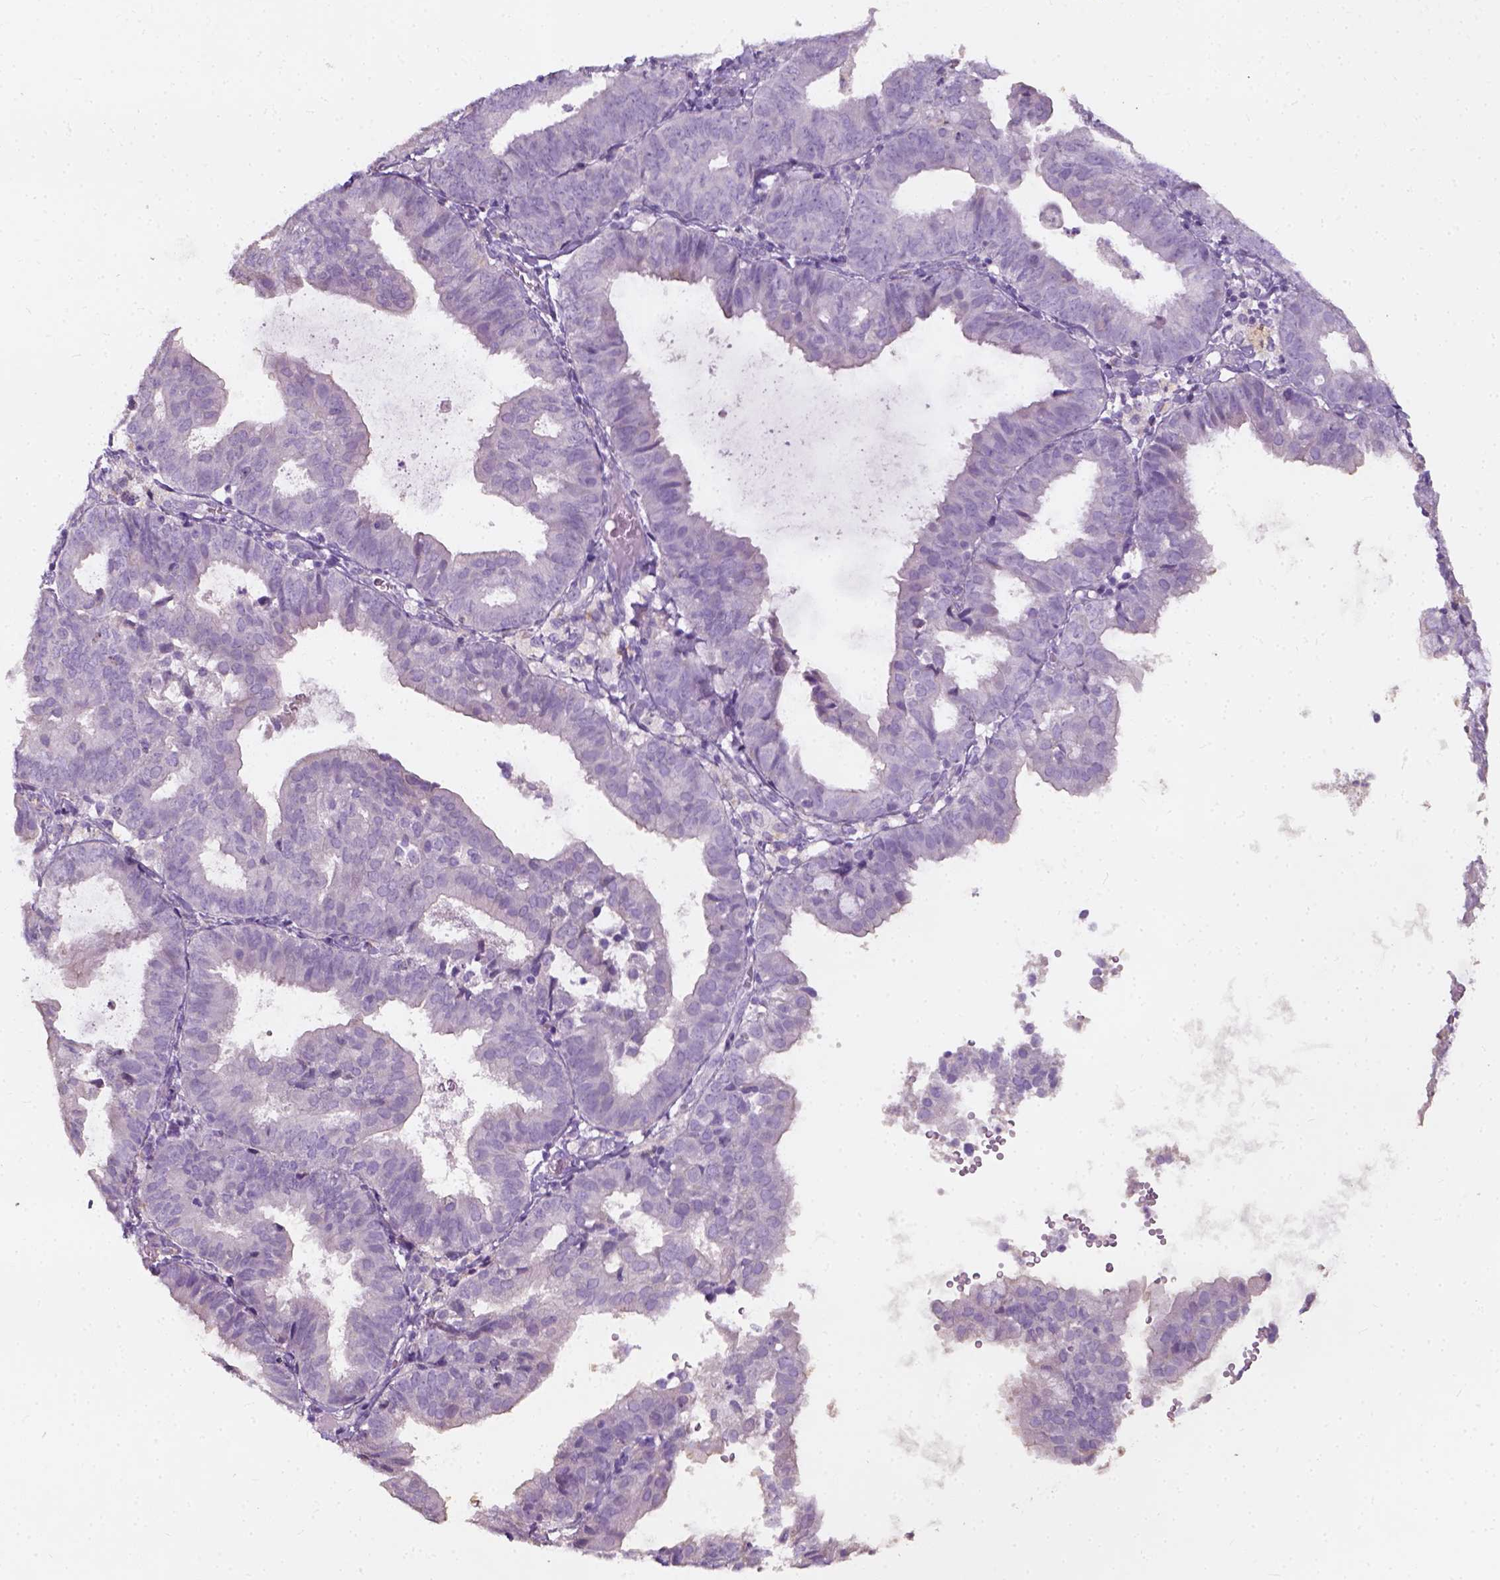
{"staining": {"intensity": "negative", "quantity": "none", "location": "none"}, "tissue": "endometrial cancer", "cell_type": "Tumor cells", "image_type": "cancer", "snomed": [{"axis": "morphology", "description": "Adenocarcinoma, NOS"}, {"axis": "topography", "description": "Endometrium"}], "caption": "A high-resolution micrograph shows immunohistochemistry (IHC) staining of adenocarcinoma (endometrial), which shows no significant positivity in tumor cells.", "gene": "DHCR24", "patient": {"sex": "female", "age": 80}}